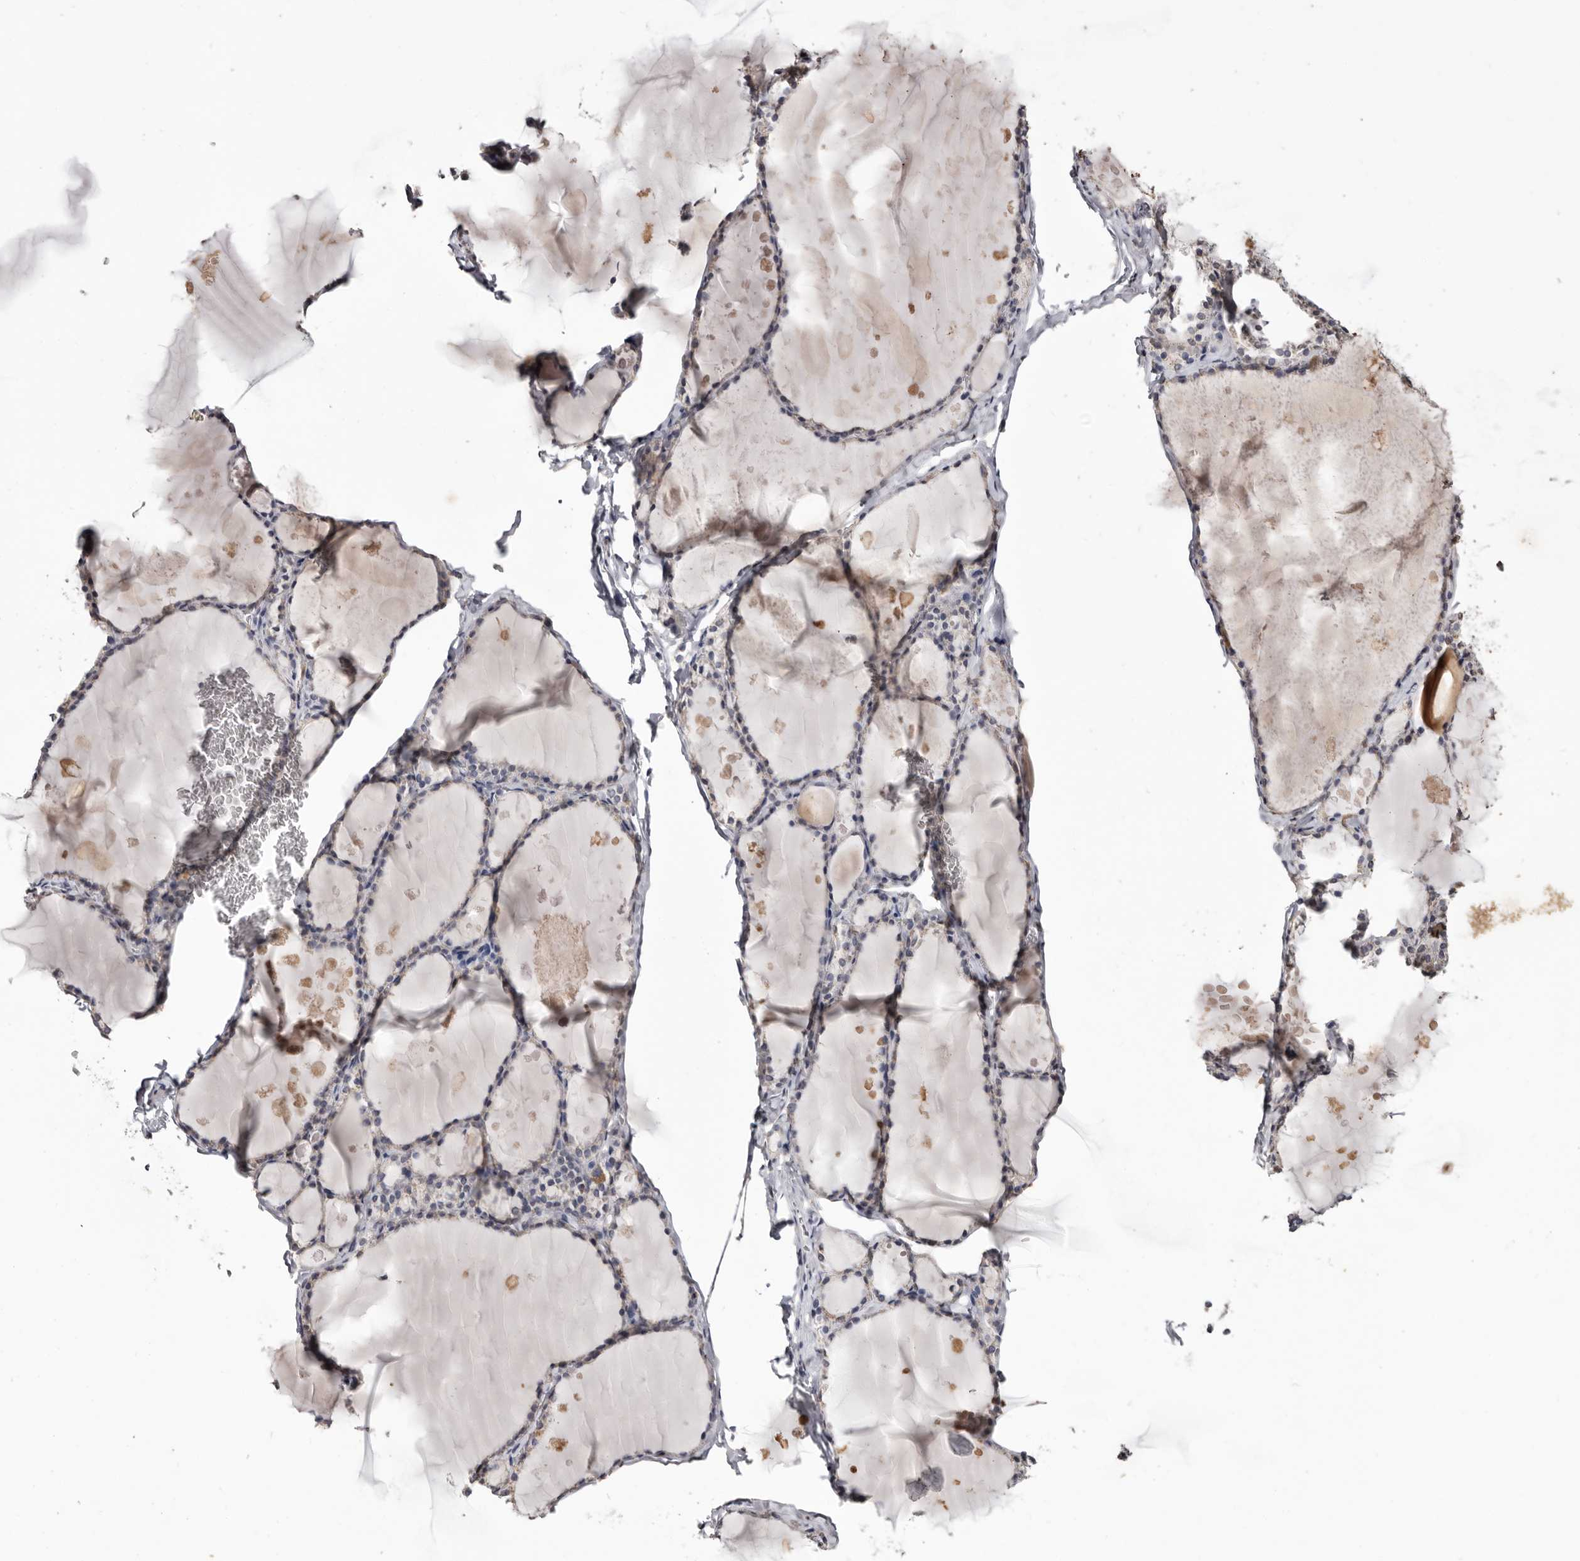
{"staining": {"intensity": "negative", "quantity": "none", "location": "none"}, "tissue": "thyroid gland", "cell_type": "Glandular cells", "image_type": "normal", "snomed": [{"axis": "morphology", "description": "Normal tissue, NOS"}, {"axis": "topography", "description": "Thyroid gland"}], "caption": "The image shows no staining of glandular cells in unremarkable thyroid gland.", "gene": "CASQ1", "patient": {"sex": "male", "age": 56}}